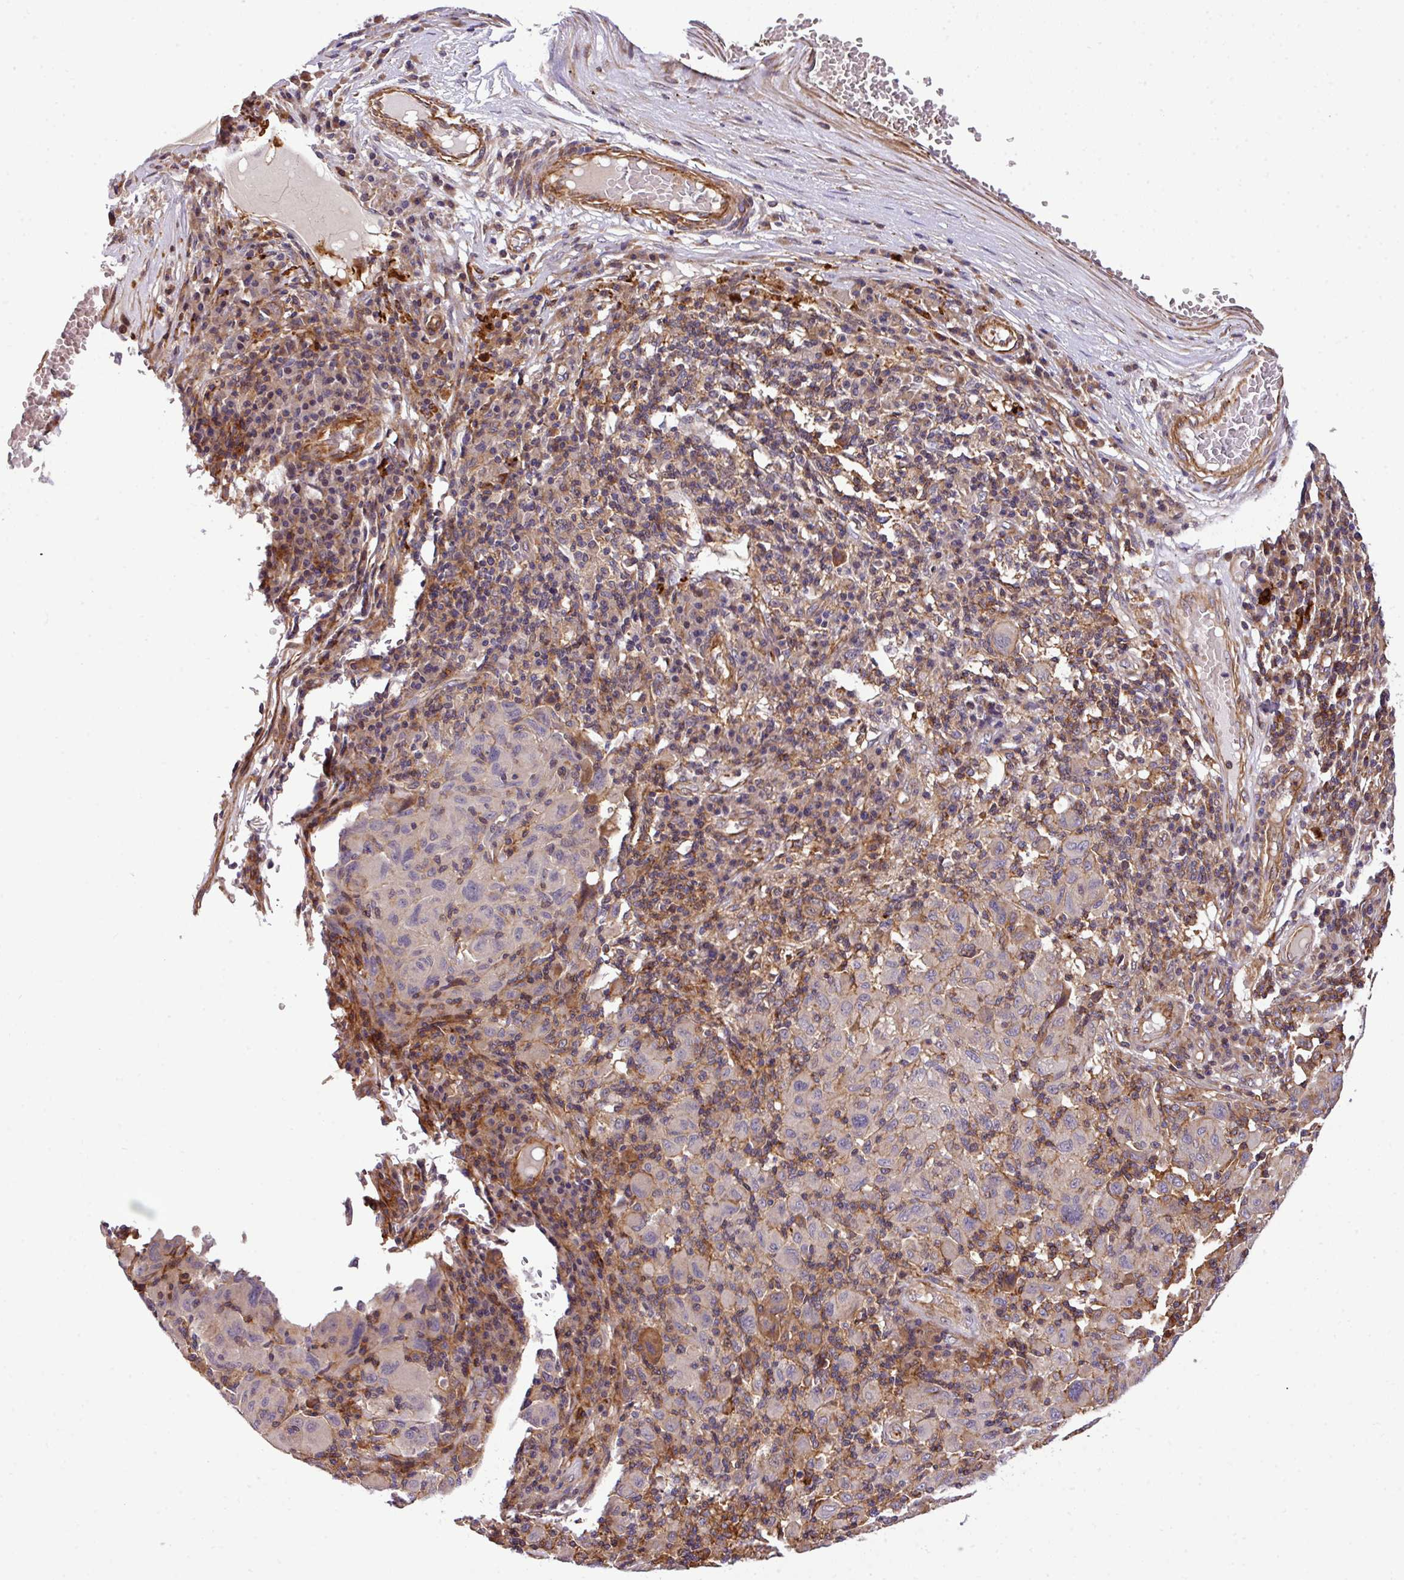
{"staining": {"intensity": "weak", "quantity": "25%-75%", "location": "cytoplasmic/membranous"}, "tissue": "melanoma", "cell_type": "Tumor cells", "image_type": "cancer", "snomed": [{"axis": "morphology", "description": "Malignant melanoma, NOS"}, {"axis": "topography", "description": "Skin"}], "caption": "Malignant melanoma stained with a brown dye reveals weak cytoplasmic/membranous positive expression in approximately 25%-75% of tumor cells.", "gene": "CASS4", "patient": {"sex": "male", "age": 53}}